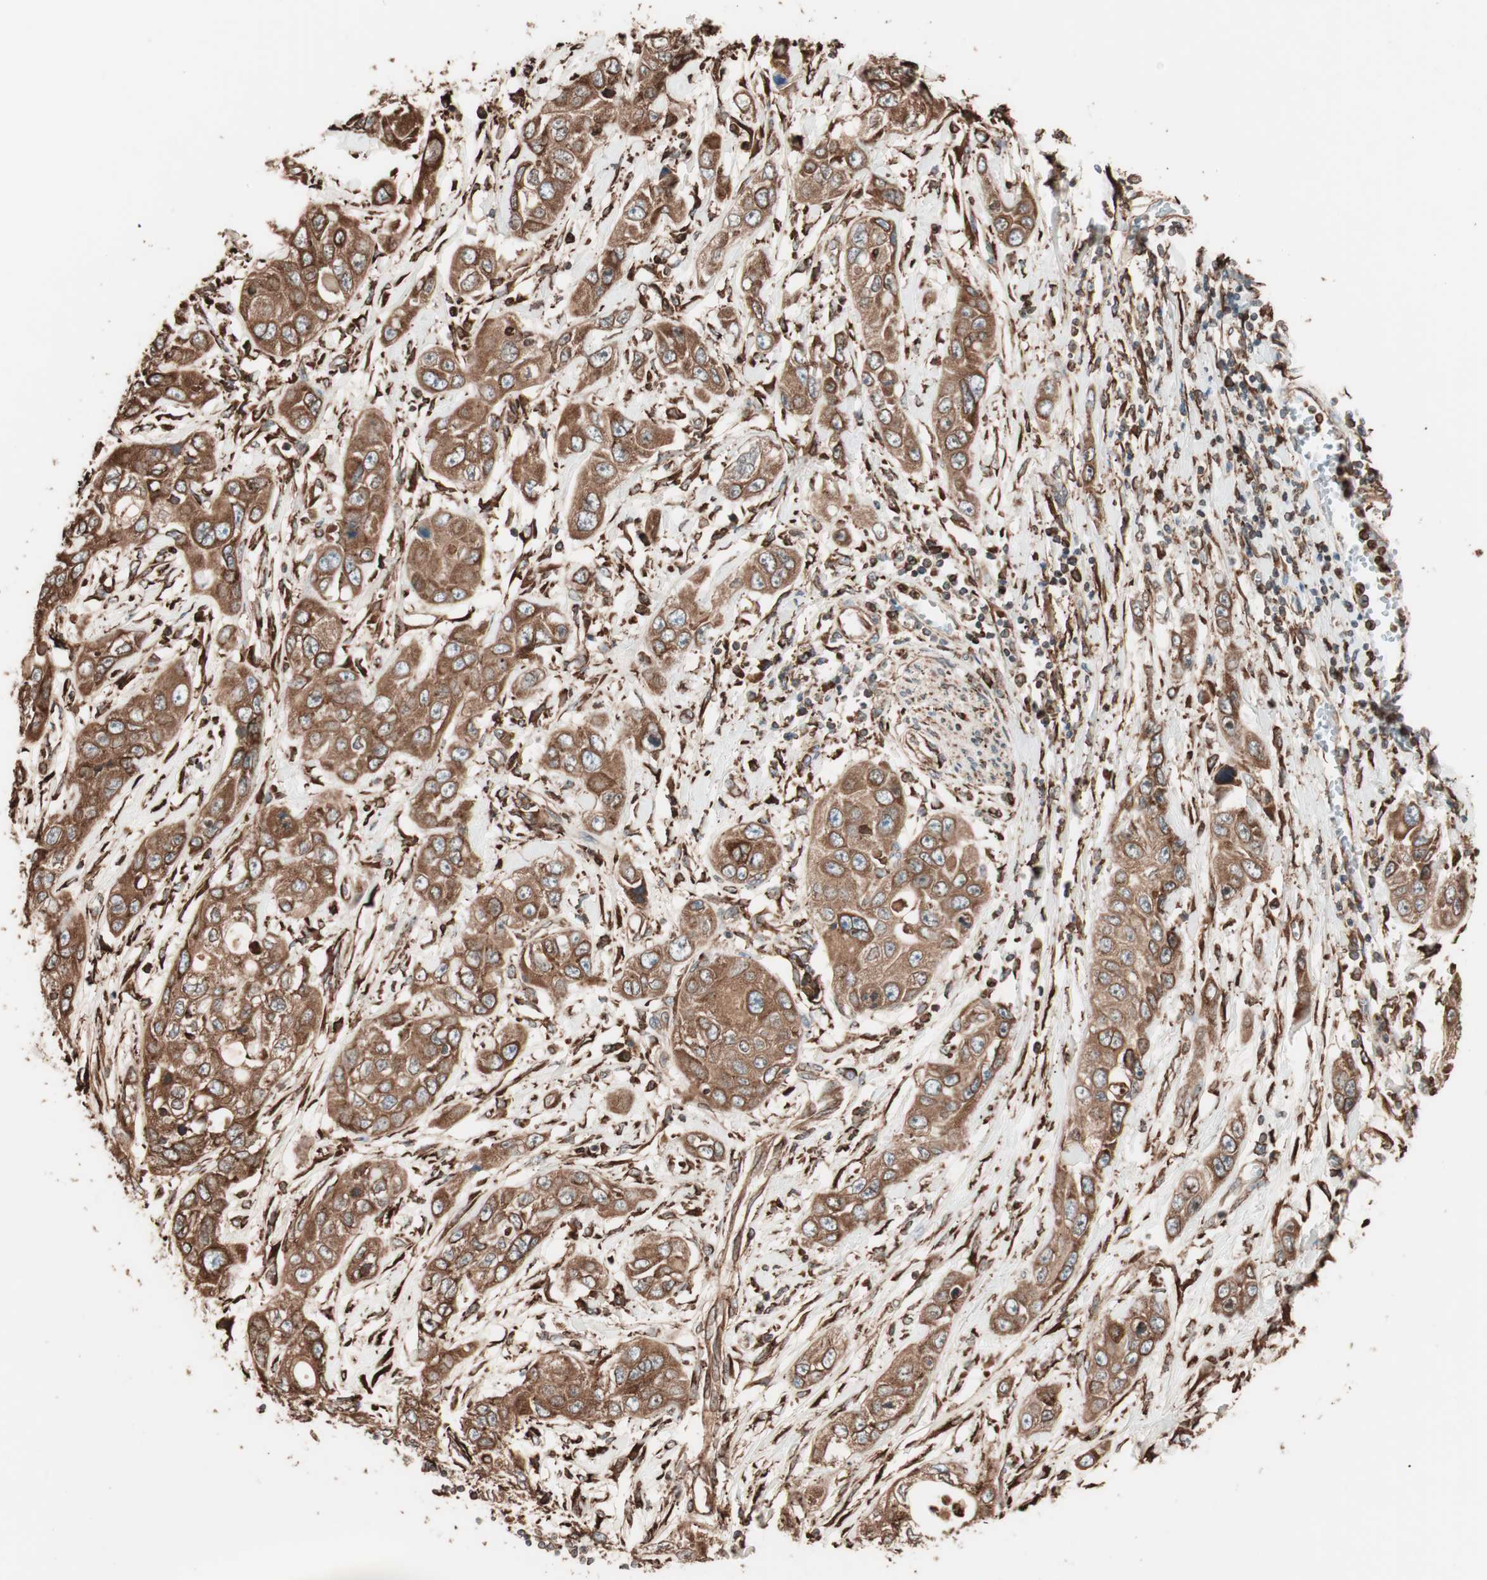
{"staining": {"intensity": "strong", "quantity": ">75%", "location": "cytoplasmic/membranous"}, "tissue": "pancreatic cancer", "cell_type": "Tumor cells", "image_type": "cancer", "snomed": [{"axis": "morphology", "description": "Adenocarcinoma, NOS"}, {"axis": "topography", "description": "Pancreas"}], "caption": "Immunohistochemical staining of human adenocarcinoma (pancreatic) displays high levels of strong cytoplasmic/membranous expression in approximately >75% of tumor cells.", "gene": "VEGFA", "patient": {"sex": "female", "age": 70}}